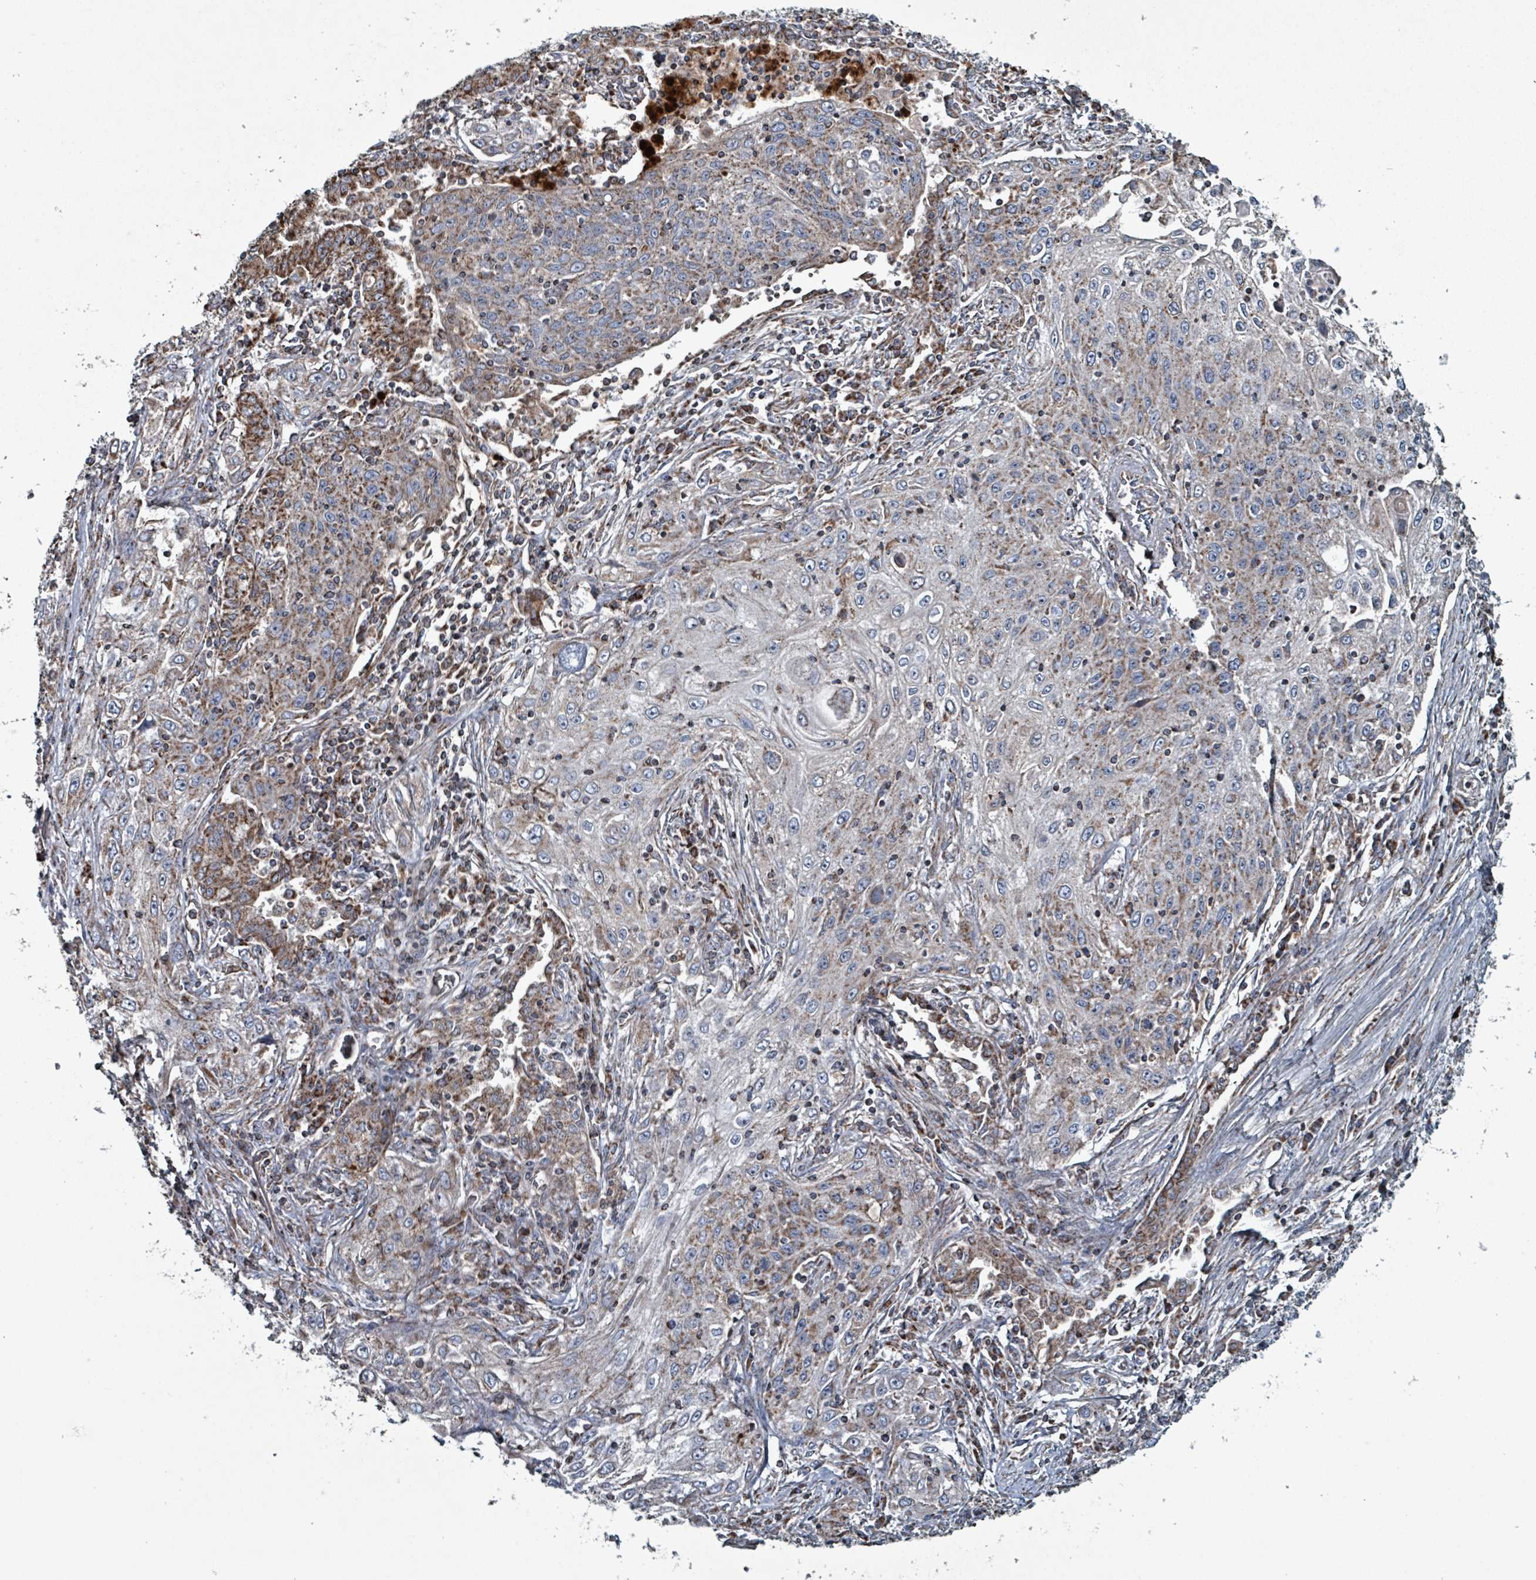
{"staining": {"intensity": "moderate", "quantity": "25%-75%", "location": "cytoplasmic/membranous"}, "tissue": "lung cancer", "cell_type": "Tumor cells", "image_type": "cancer", "snomed": [{"axis": "morphology", "description": "Squamous cell carcinoma, NOS"}, {"axis": "topography", "description": "Lung"}], "caption": "Immunohistochemistry (IHC) staining of lung squamous cell carcinoma, which displays medium levels of moderate cytoplasmic/membranous staining in approximately 25%-75% of tumor cells indicating moderate cytoplasmic/membranous protein positivity. The staining was performed using DAB (3,3'-diaminobenzidine) (brown) for protein detection and nuclei were counterstained in hematoxylin (blue).", "gene": "ABHD18", "patient": {"sex": "female", "age": 69}}